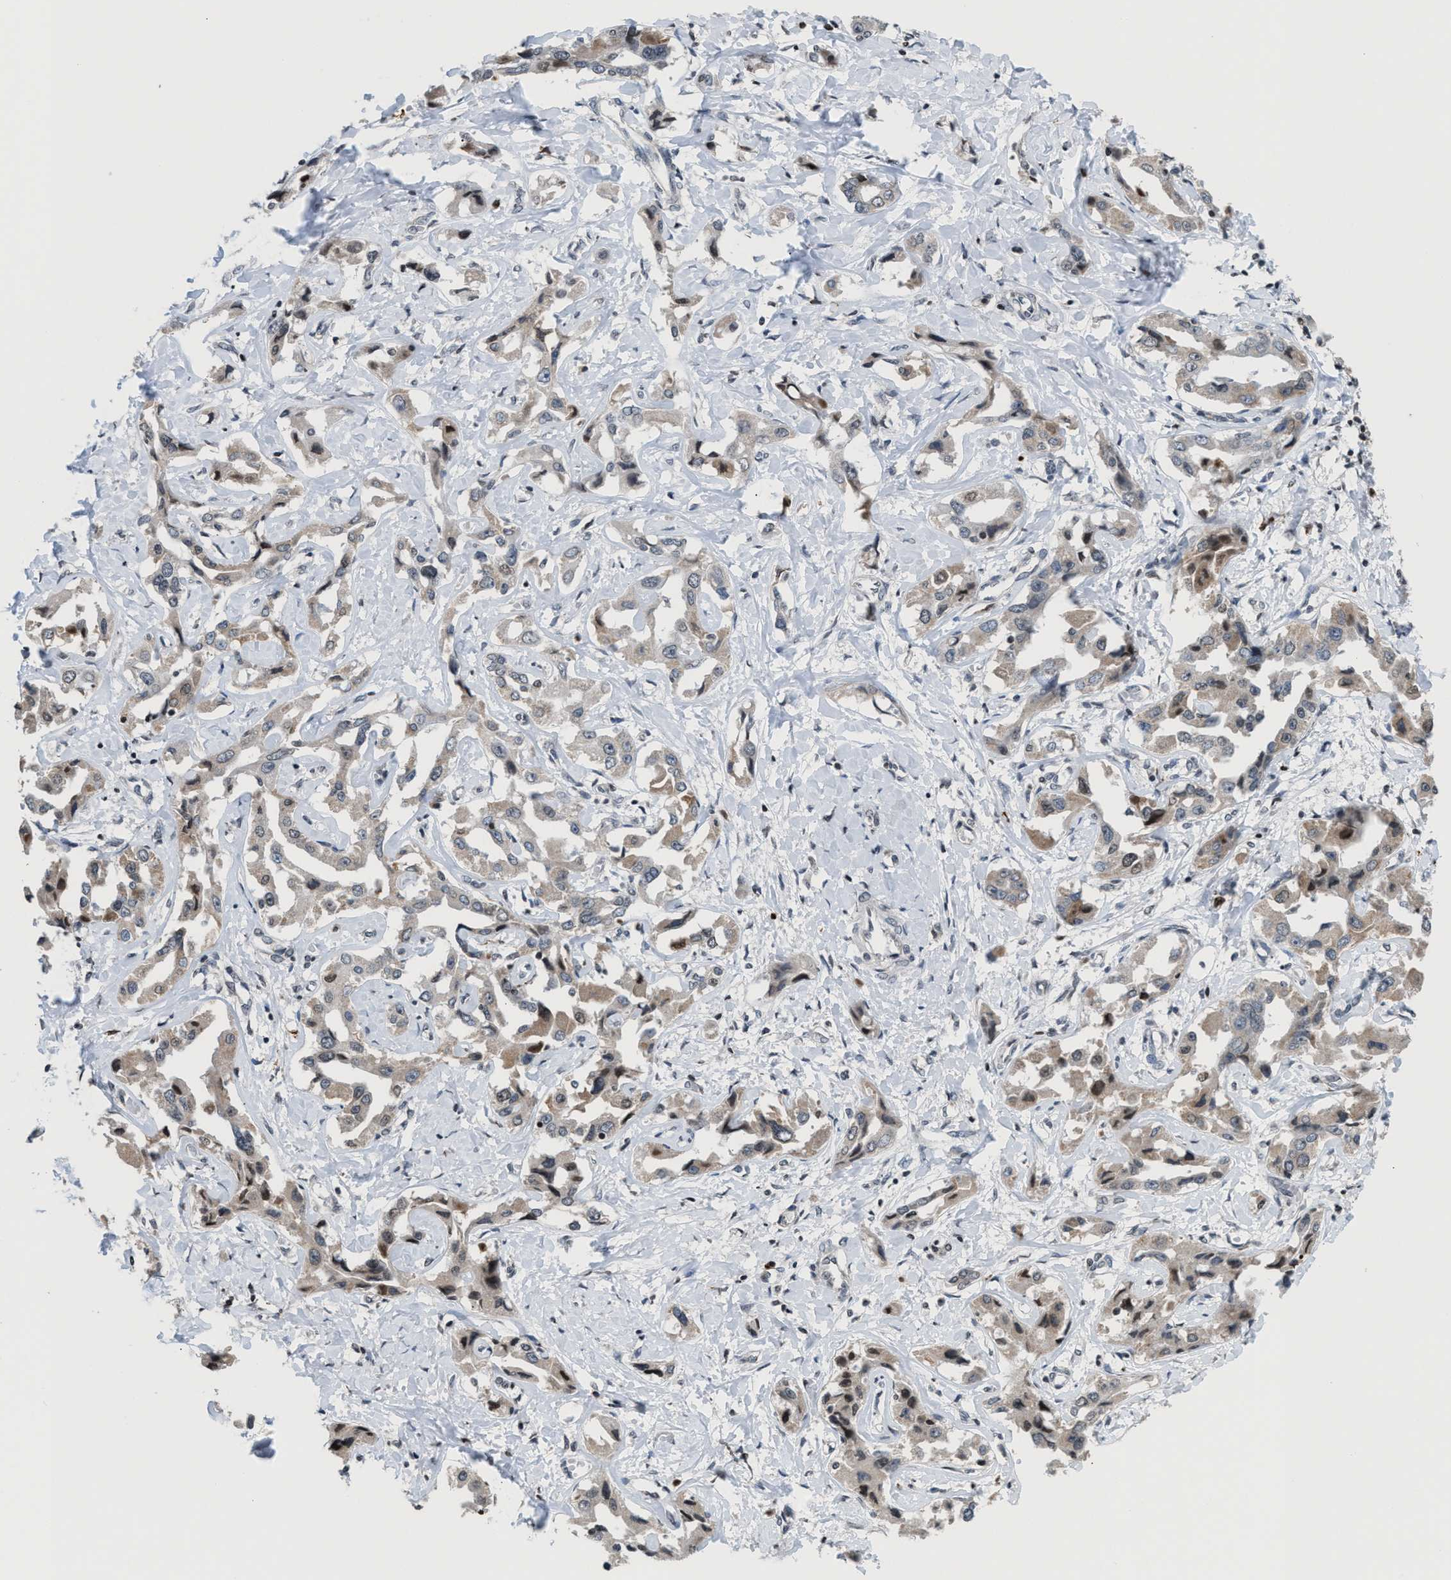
{"staining": {"intensity": "weak", "quantity": "<25%", "location": "cytoplasmic/membranous"}, "tissue": "liver cancer", "cell_type": "Tumor cells", "image_type": "cancer", "snomed": [{"axis": "morphology", "description": "Cholangiocarcinoma"}, {"axis": "topography", "description": "Liver"}], "caption": "The histopathology image shows no significant expression in tumor cells of liver cancer (cholangiocarcinoma).", "gene": "PRUNE2", "patient": {"sex": "male", "age": 59}}